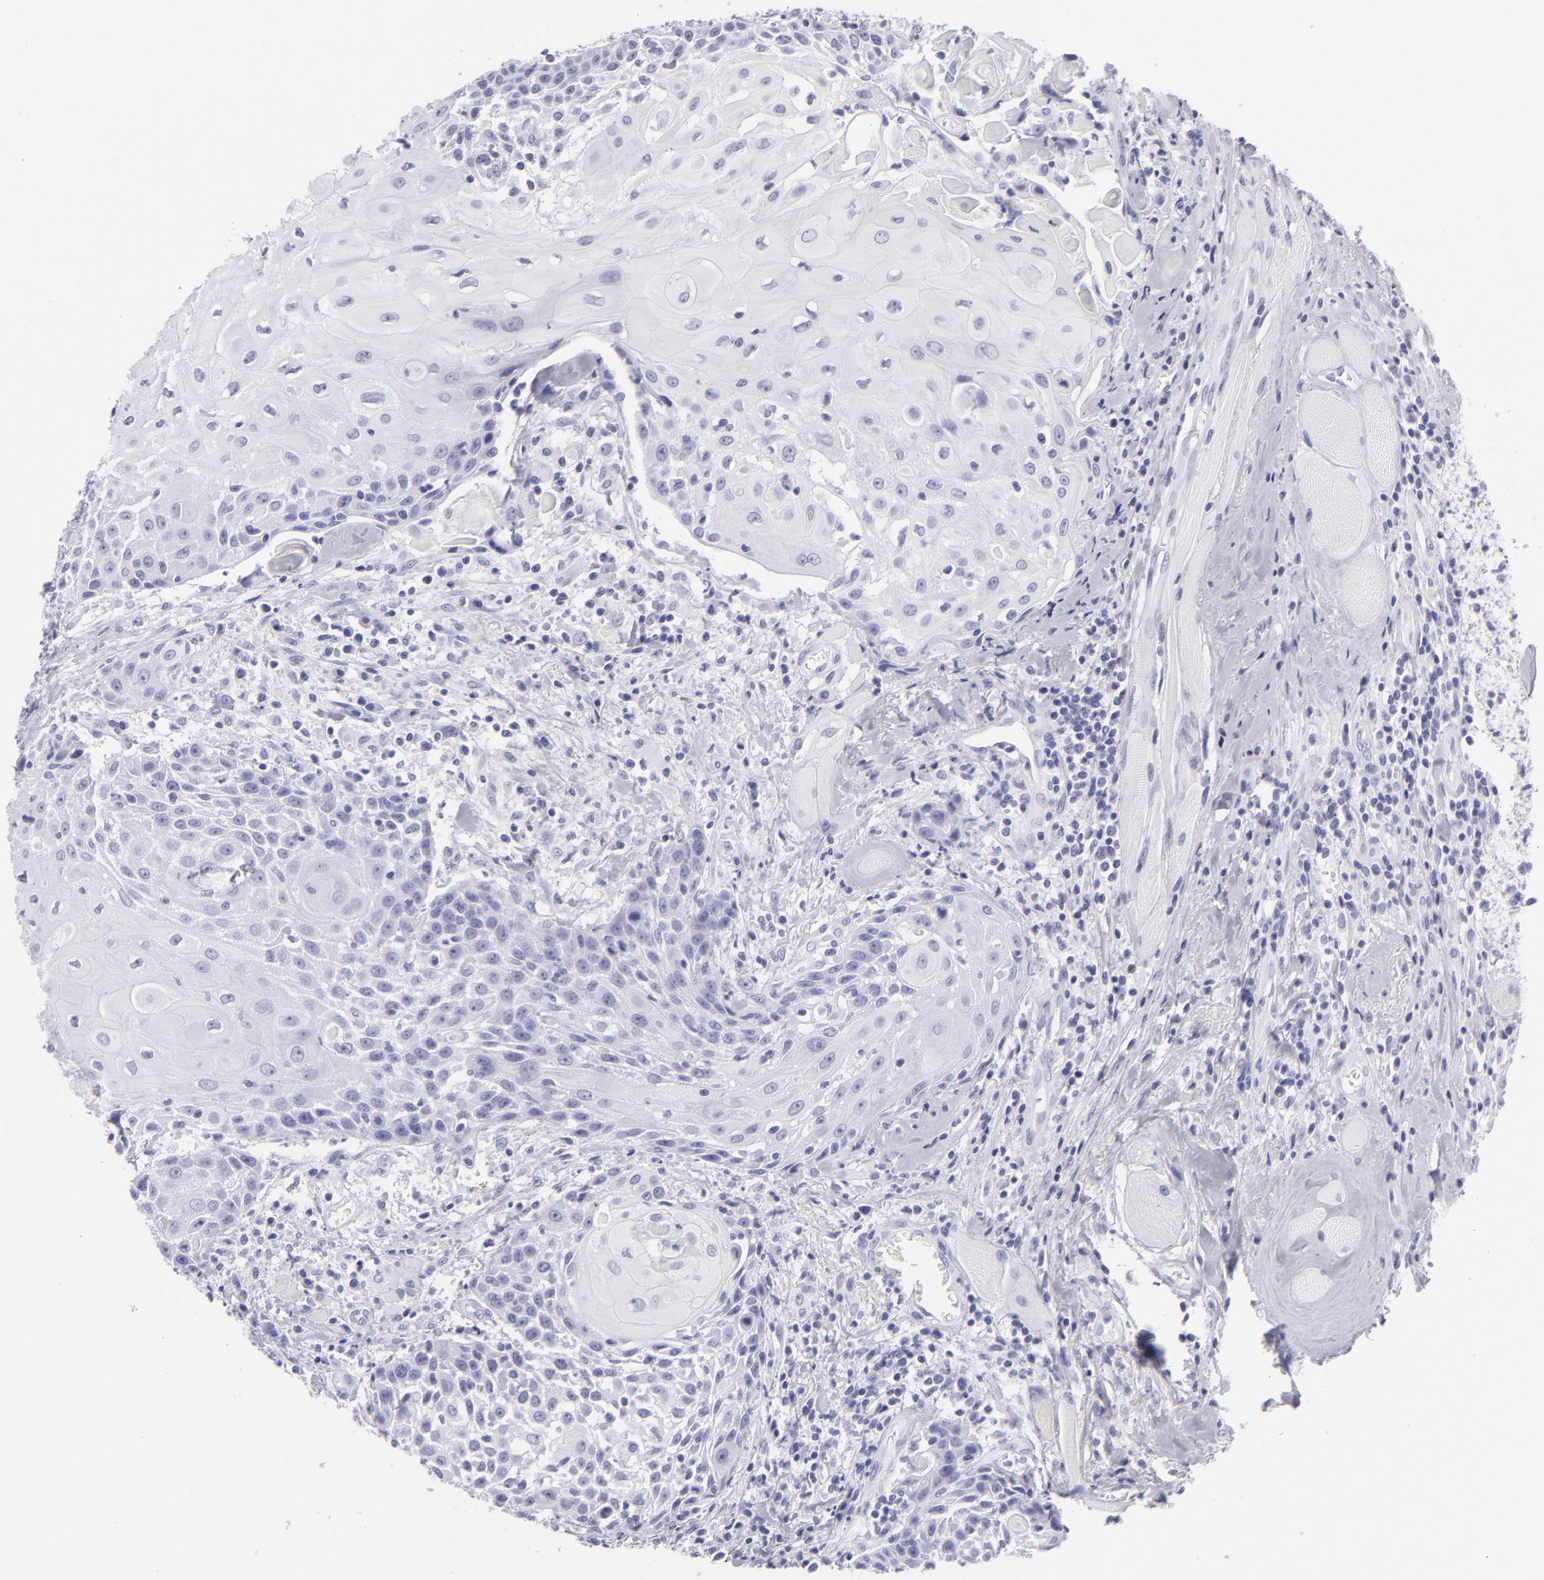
{"staining": {"intensity": "negative", "quantity": "none", "location": "none"}, "tissue": "head and neck cancer", "cell_type": "Tumor cells", "image_type": "cancer", "snomed": [{"axis": "morphology", "description": "Squamous cell carcinoma, NOS"}, {"axis": "topography", "description": "Oral tissue"}, {"axis": "topography", "description": "Head-Neck"}], "caption": "Head and neck cancer (squamous cell carcinoma) stained for a protein using IHC reveals no positivity tumor cells.", "gene": "PVALB", "patient": {"sex": "female", "age": 82}}